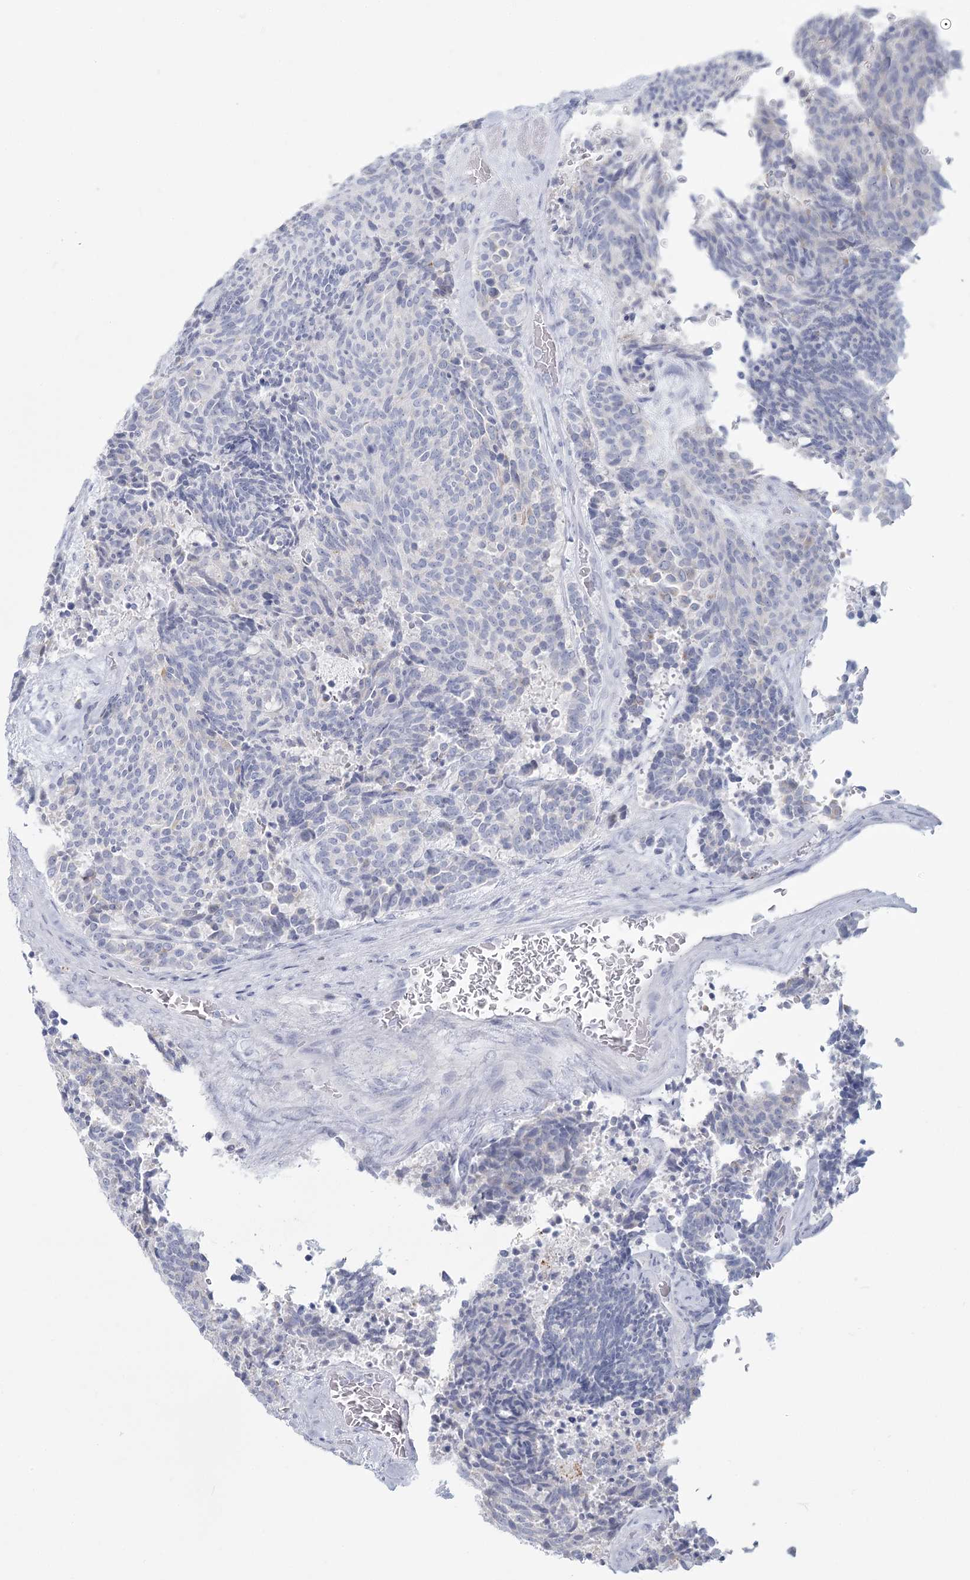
{"staining": {"intensity": "negative", "quantity": "none", "location": "none"}, "tissue": "carcinoid", "cell_type": "Tumor cells", "image_type": "cancer", "snomed": [{"axis": "morphology", "description": "Carcinoid, malignant, NOS"}, {"axis": "topography", "description": "Pancreas"}], "caption": "An image of human carcinoid is negative for staining in tumor cells.", "gene": "SLC6A19", "patient": {"sex": "female", "age": 54}}